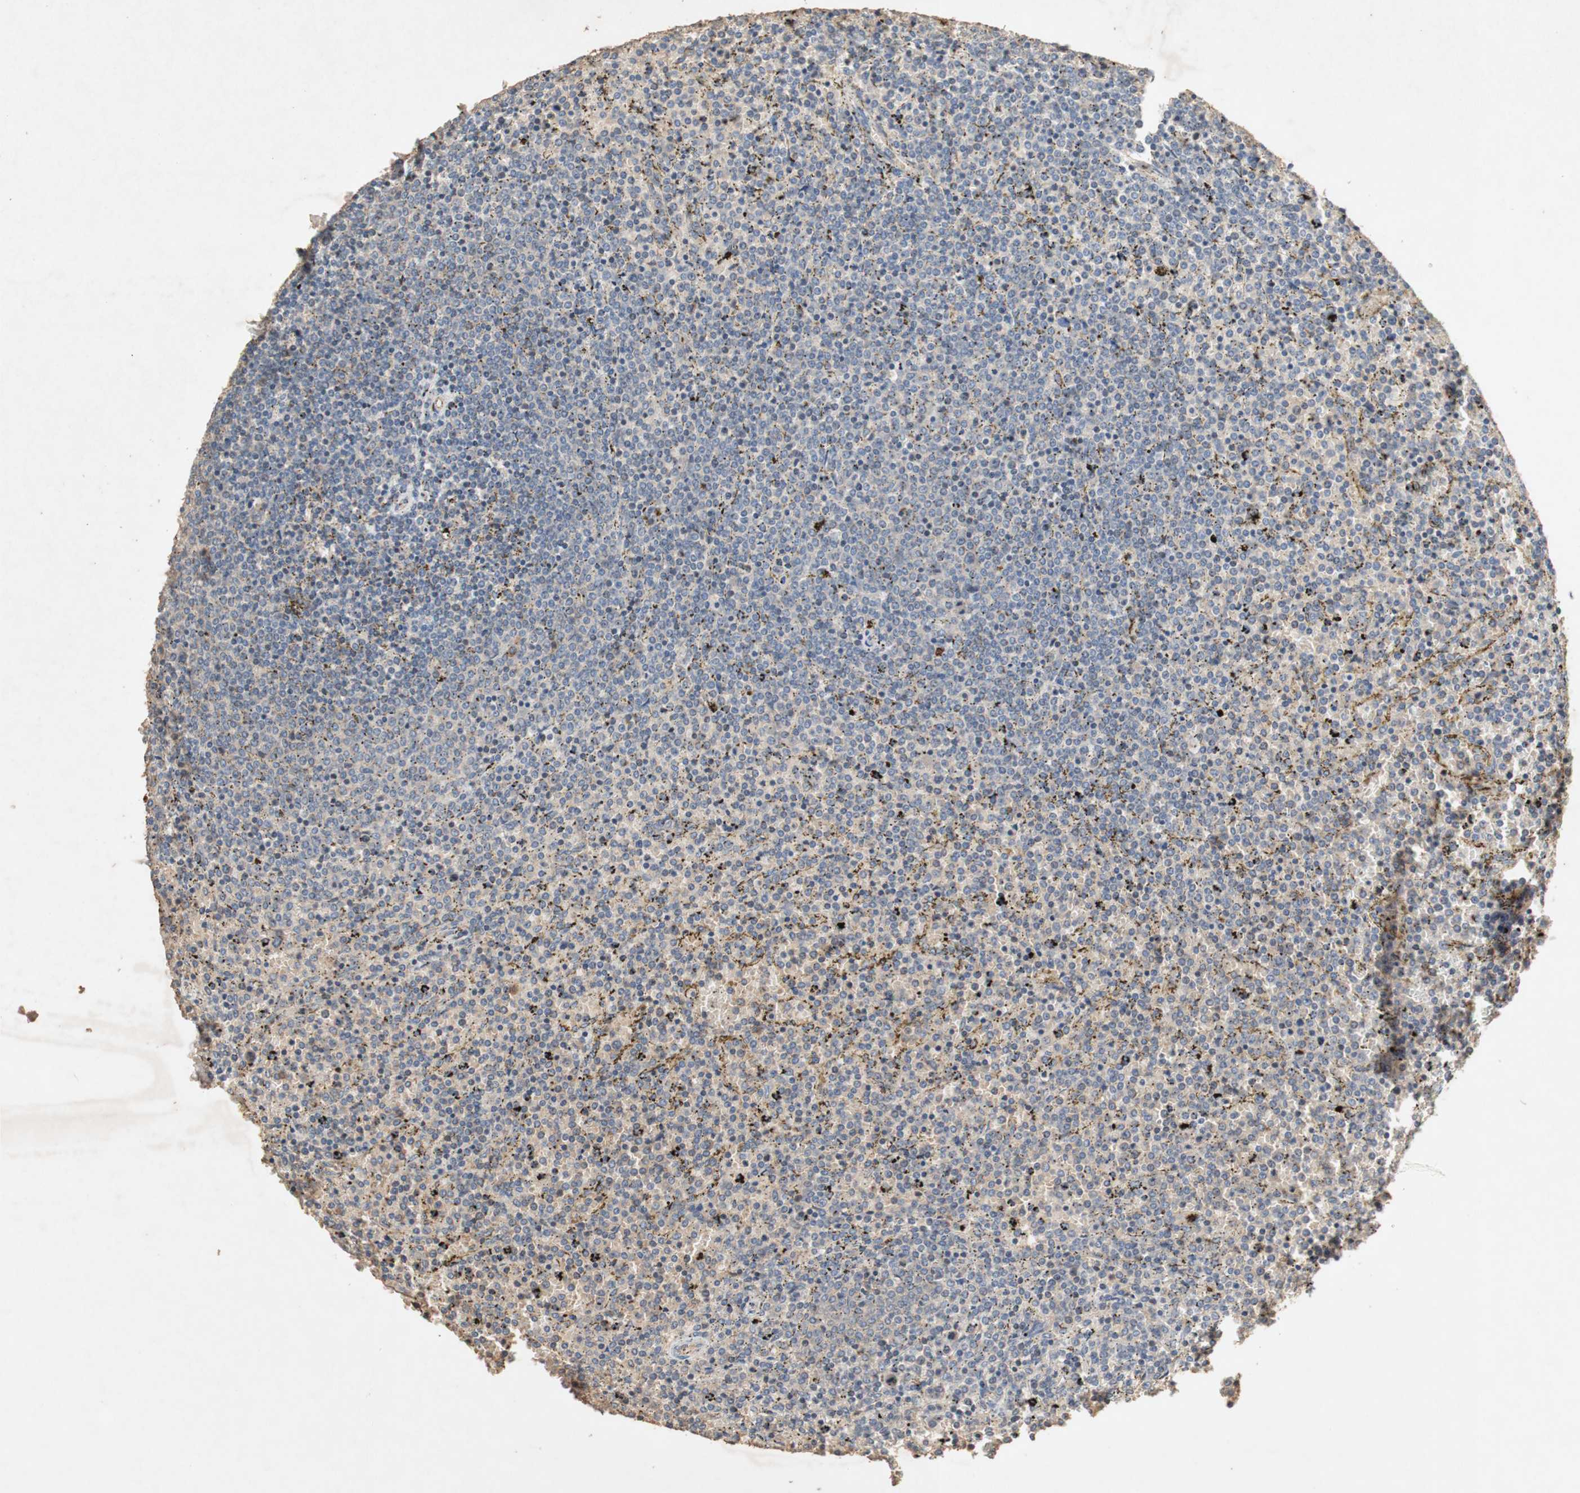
{"staining": {"intensity": "negative", "quantity": "none", "location": "none"}, "tissue": "lymphoma", "cell_type": "Tumor cells", "image_type": "cancer", "snomed": [{"axis": "morphology", "description": "Malignant lymphoma, non-Hodgkin's type, Low grade"}, {"axis": "topography", "description": "Spleen"}], "caption": "DAB immunohistochemical staining of human lymphoma exhibits no significant expression in tumor cells.", "gene": "TUBB", "patient": {"sex": "female", "age": 77}}